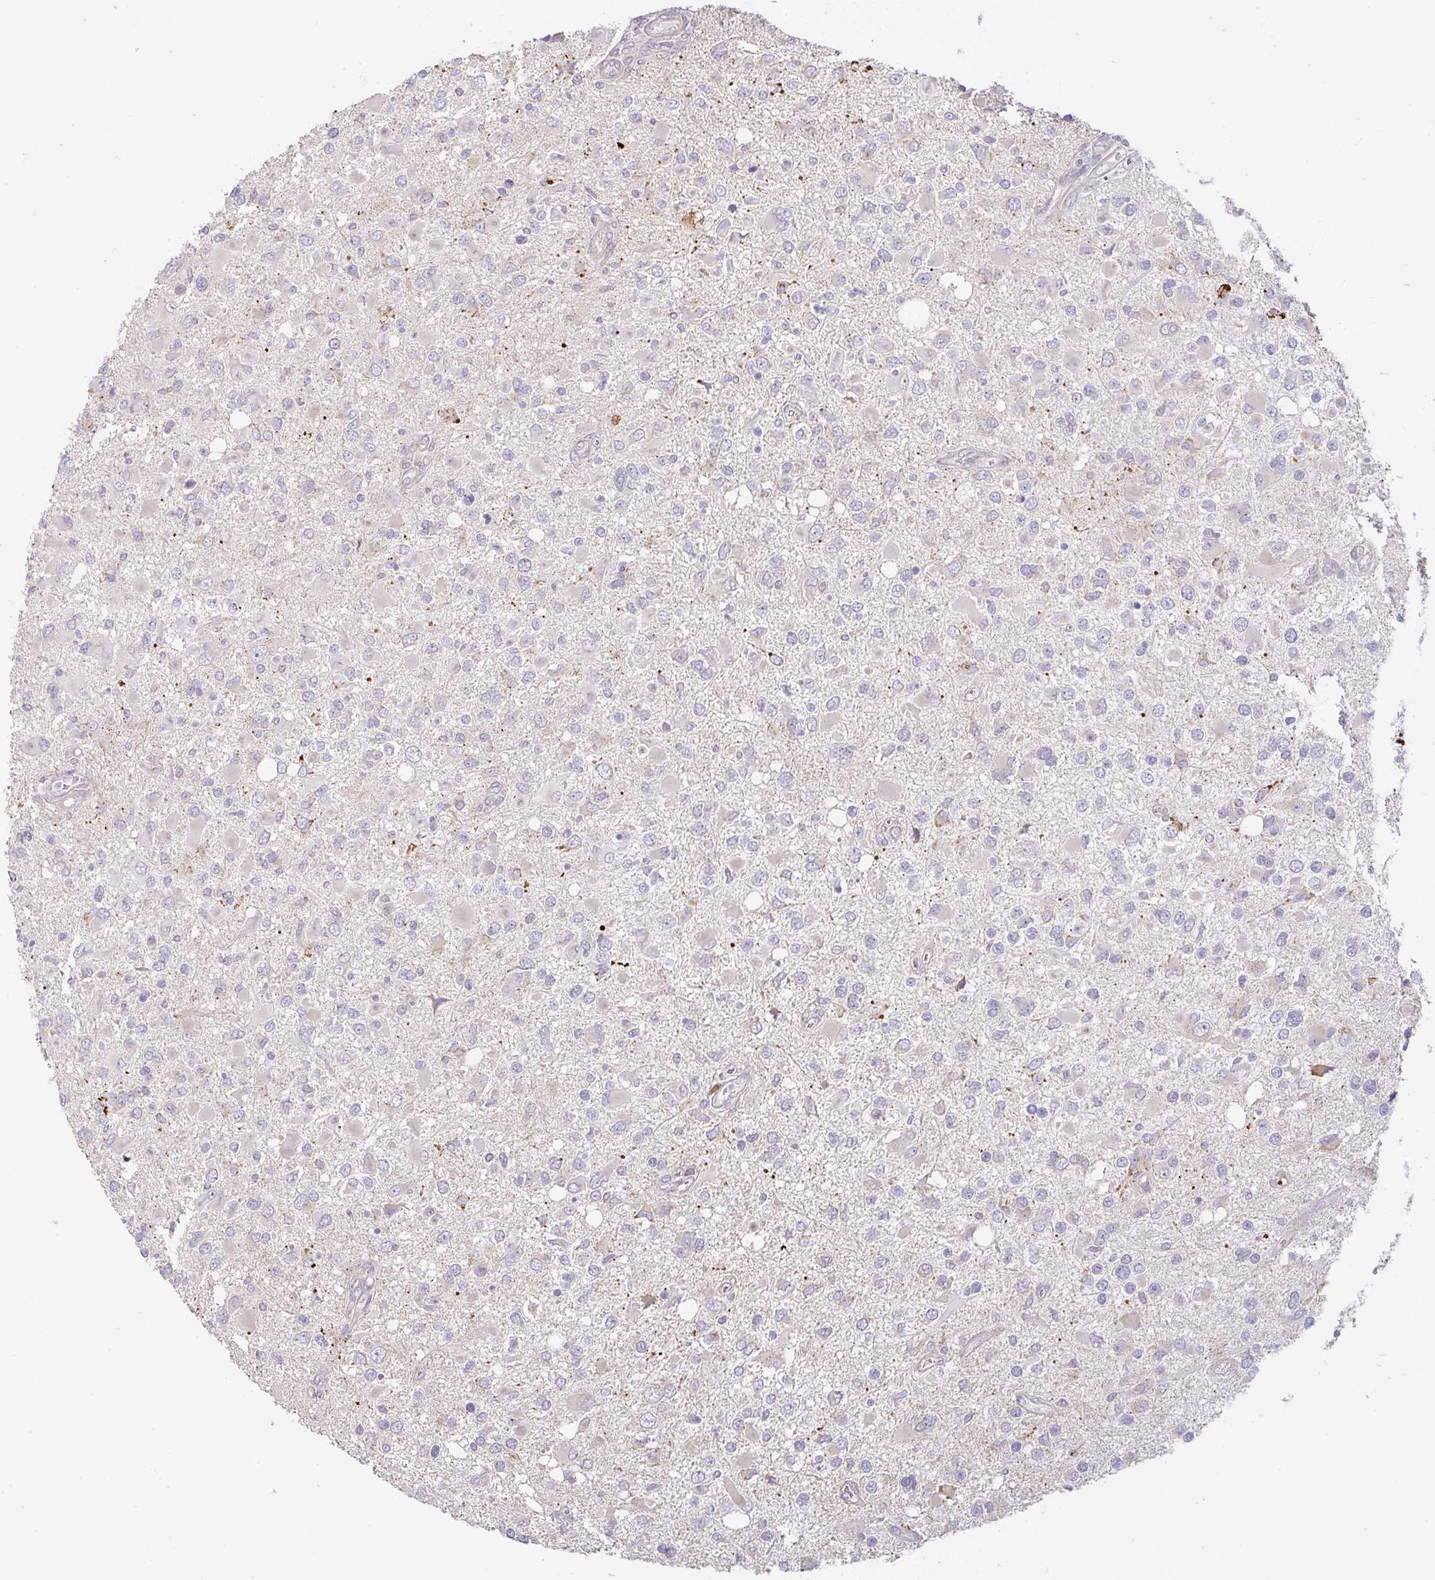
{"staining": {"intensity": "negative", "quantity": "none", "location": "none"}, "tissue": "glioma", "cell_type": "Tumor cells", "image_type": "cancer", "snomed": [{"axis": "morphology", "description": "Glioma, malignant, High grade"}, {"axis": "topography", "description": "Brain"}], "caption": "Photomicrograph shows no protein expression in tumor cells of glioma tissue.", "gene": "MOB1A", "patient": {"sex": "male", "age": 53}}